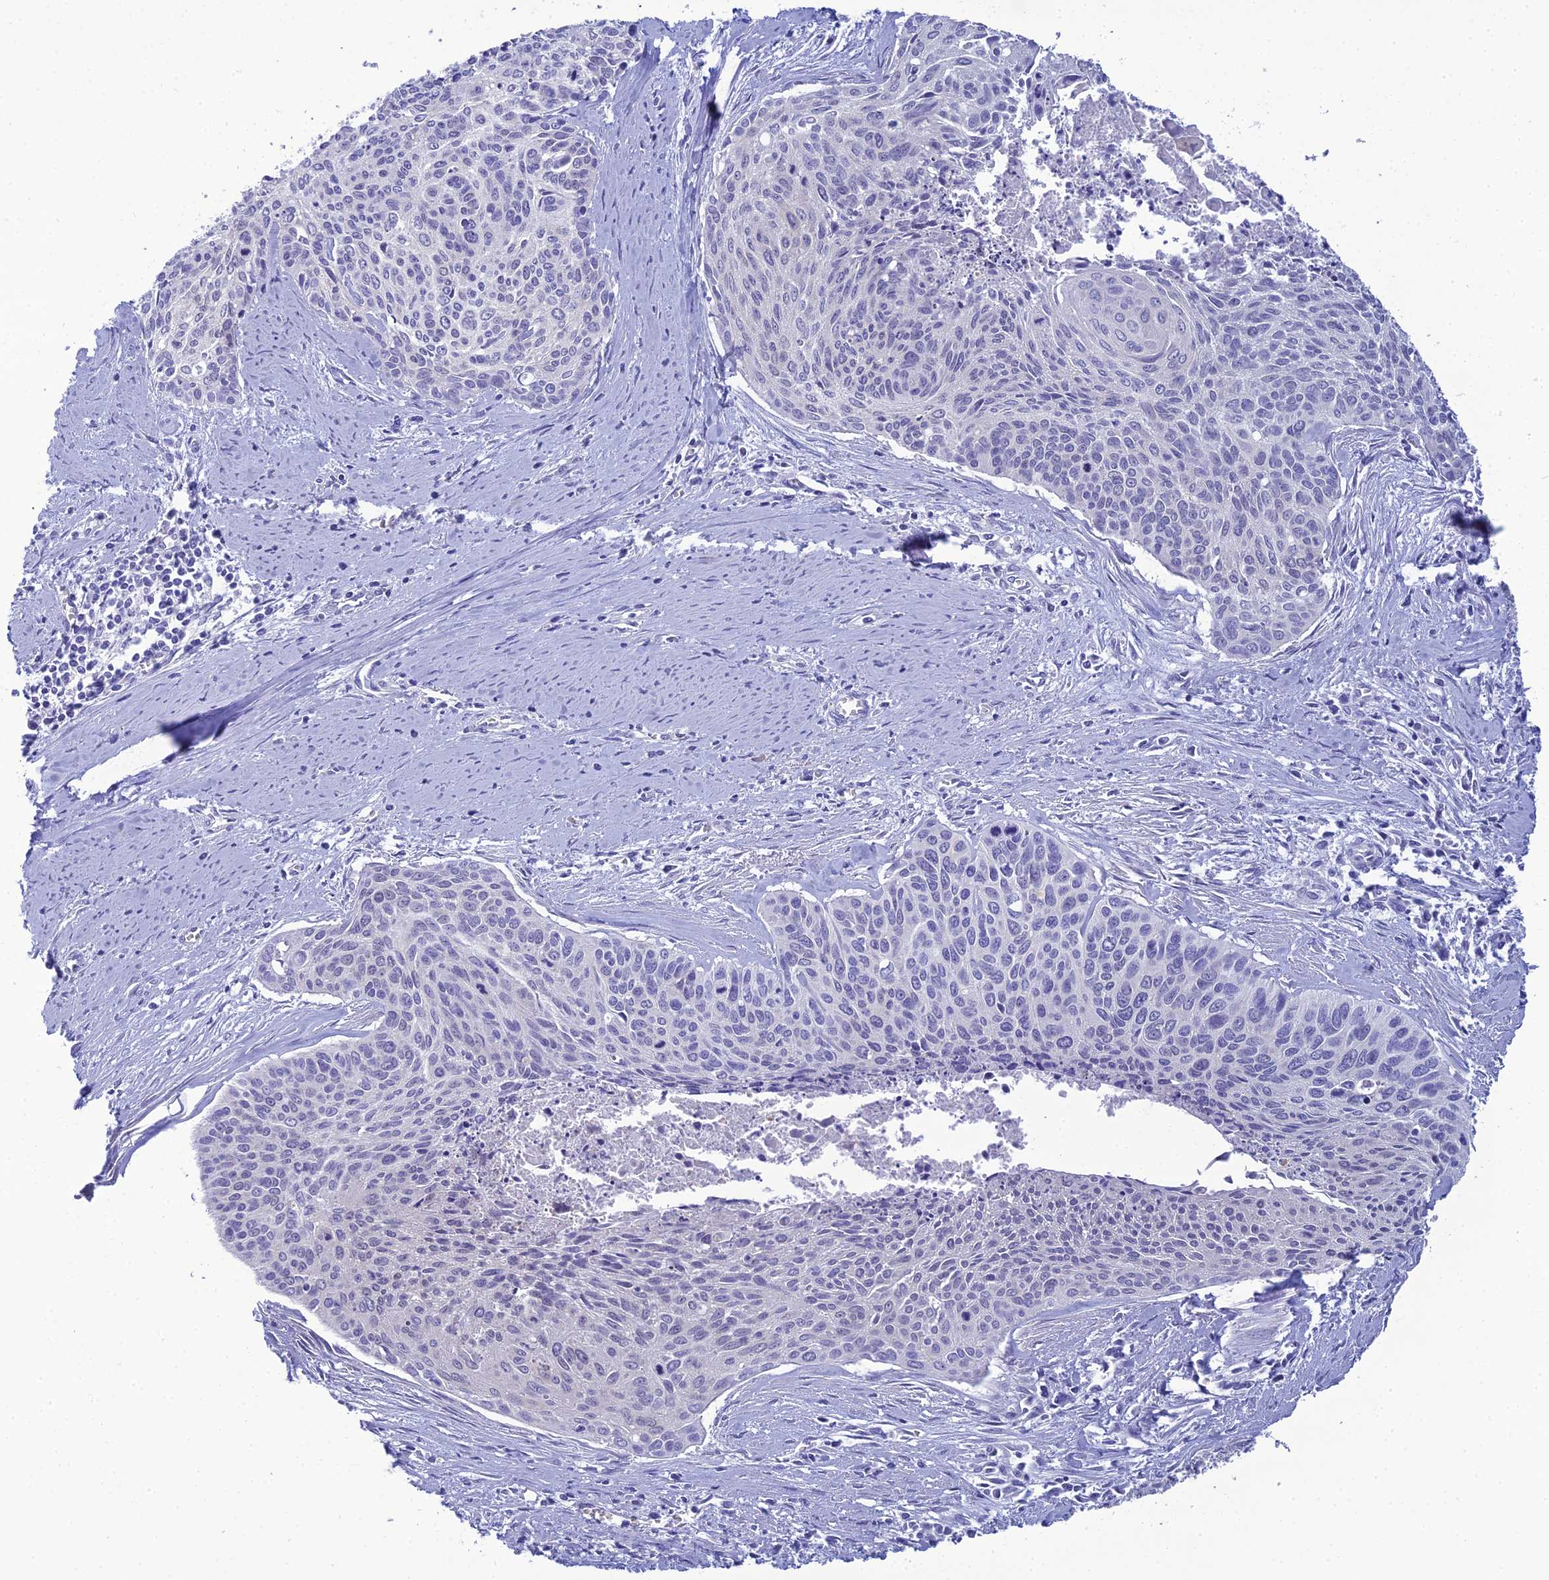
{"staining": {"intensity": "negative", "quantity": "none", "location": "none"}, "tissue": "cervical cancer", "cell_type": "Tumor cells", "image_type": "cancer", "snomed": [{"axis": "morphology", "description": "Squamous cell carcinoma, NOS"}, {"axis": "topography", "description": "Cervix"}], "caption": "Tumor cells are negative for protein expression in human cervical cancer. (DAB (3,3'-diaminobenzidine) immunohistochemistry with hematoxylin counter stain).", "gene": "GNPNAT1", "patient": {"sex": "female", "age": 55}}